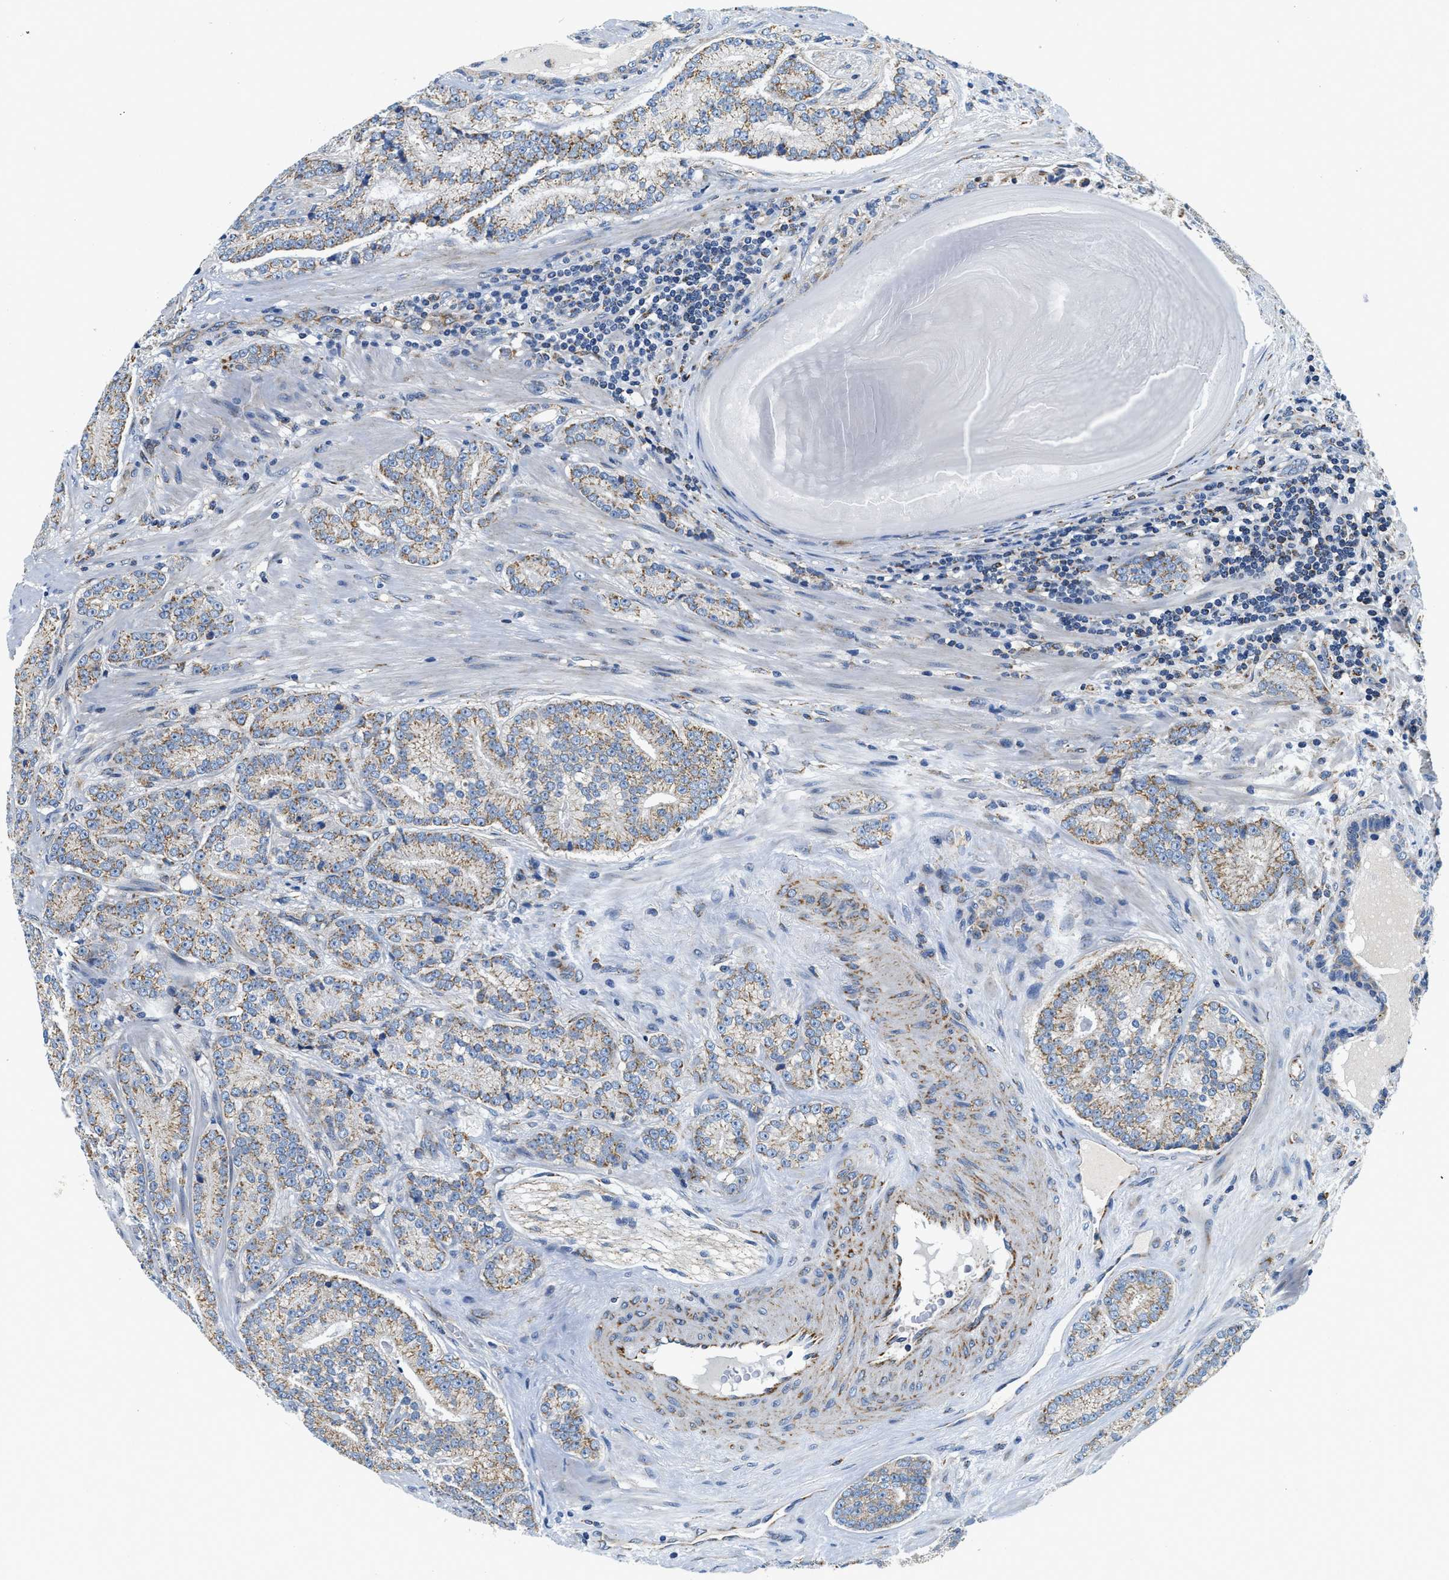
{"staining": {"intensity": "weak", "quantity": ">75%", "location": "cytoplasmic/membranous"}, "tissue": "prostate cancer", "cell_type": "Tumor cells", "image_type": "cancer", "snomed": [{"axis": "morphology", "description": "Adenocarcinoma, High grade"}, {"axis": "topography", "description": "Prostate"}], "caption": "Human adenocarcinoma (high-grade) (prostate) stained with a protein marker displays weak staining in tumor cells.", "gene": "SAMD4B", "patient": {"sex": "male", "age": 61}}